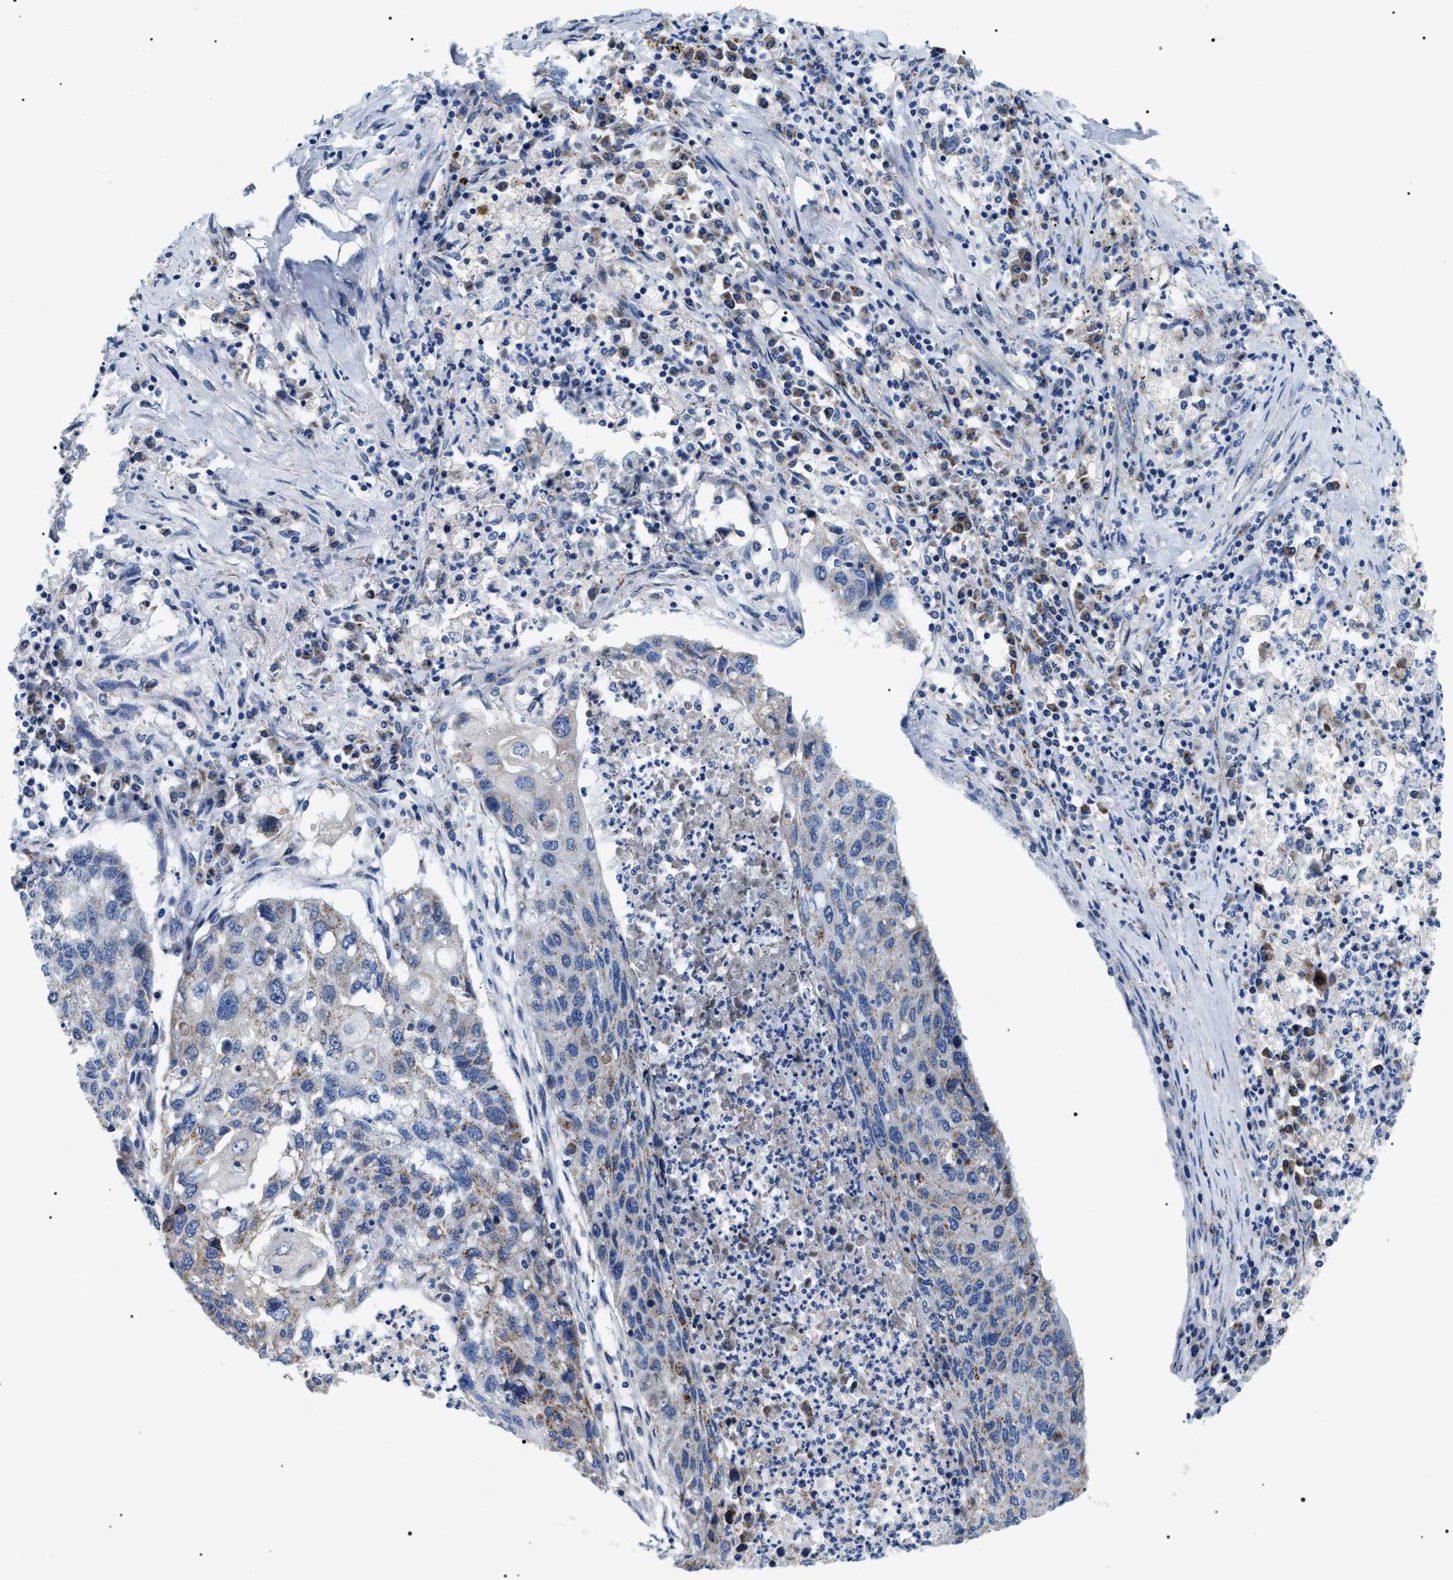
{"staining": {"intensity": "negative", "quantity": "none", "location": "none"}, "tissue": "lung cancer", "cell_type": "Tumor cells", "image_type": "cancer", "snomed": [{"axis": "morphology", "description": "Squamous cell carcinoma, NOS"}, {"axis": "topography", "description": "Lung"}], "caption": "The immunohistochemistry image has no significant expression in tumor cells of lung cancer (squamous cell carcinoma) tissue.", "gene": "OXSM", "patient": {"sex": "female", "age": 63}}